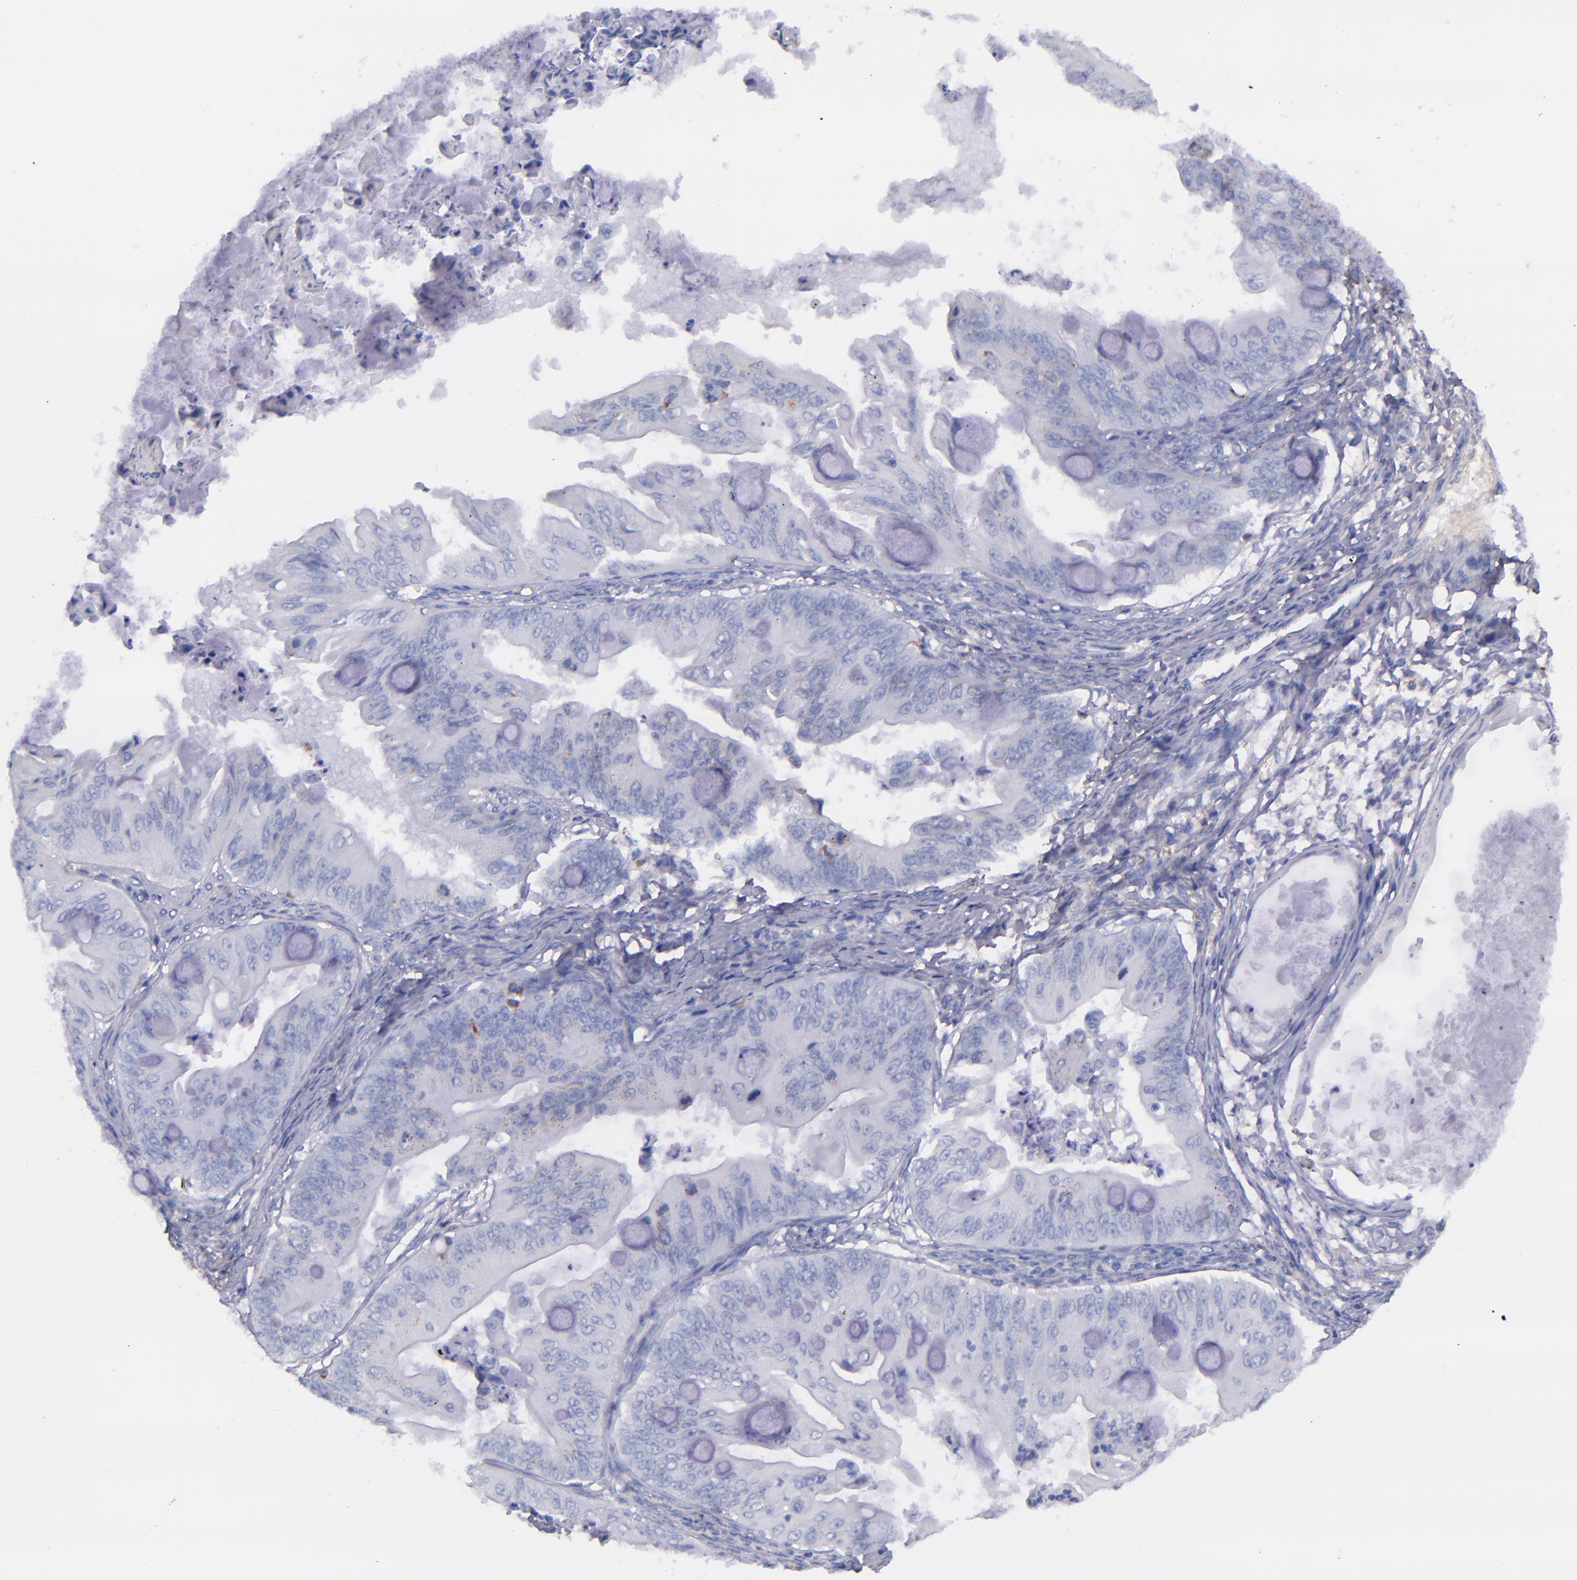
{"staining": {"intensity": "negative", "quantity": "none", "location": "none"}, "tissue": "ovarian cancer", "cell_type": "Tumor cells", "image_type": "cancer", "snomed": [{"axis": "morphology", "description": "Cystadenocarcinoma, mucinous, NOS"}, {"axis": "topography", "description": "Ovary"}], "caption": "Histopathology image shows no significant protein staining in tumor cells of mucinous cystadenocarcinoma (ovarian). Brightfield microscopy of immunohistochemistry stained with DAB (brown) and hematoxylin (blue), captured at high magnification.", "gene": "IVL", "patient": {"sex": "female", "age": 37}}